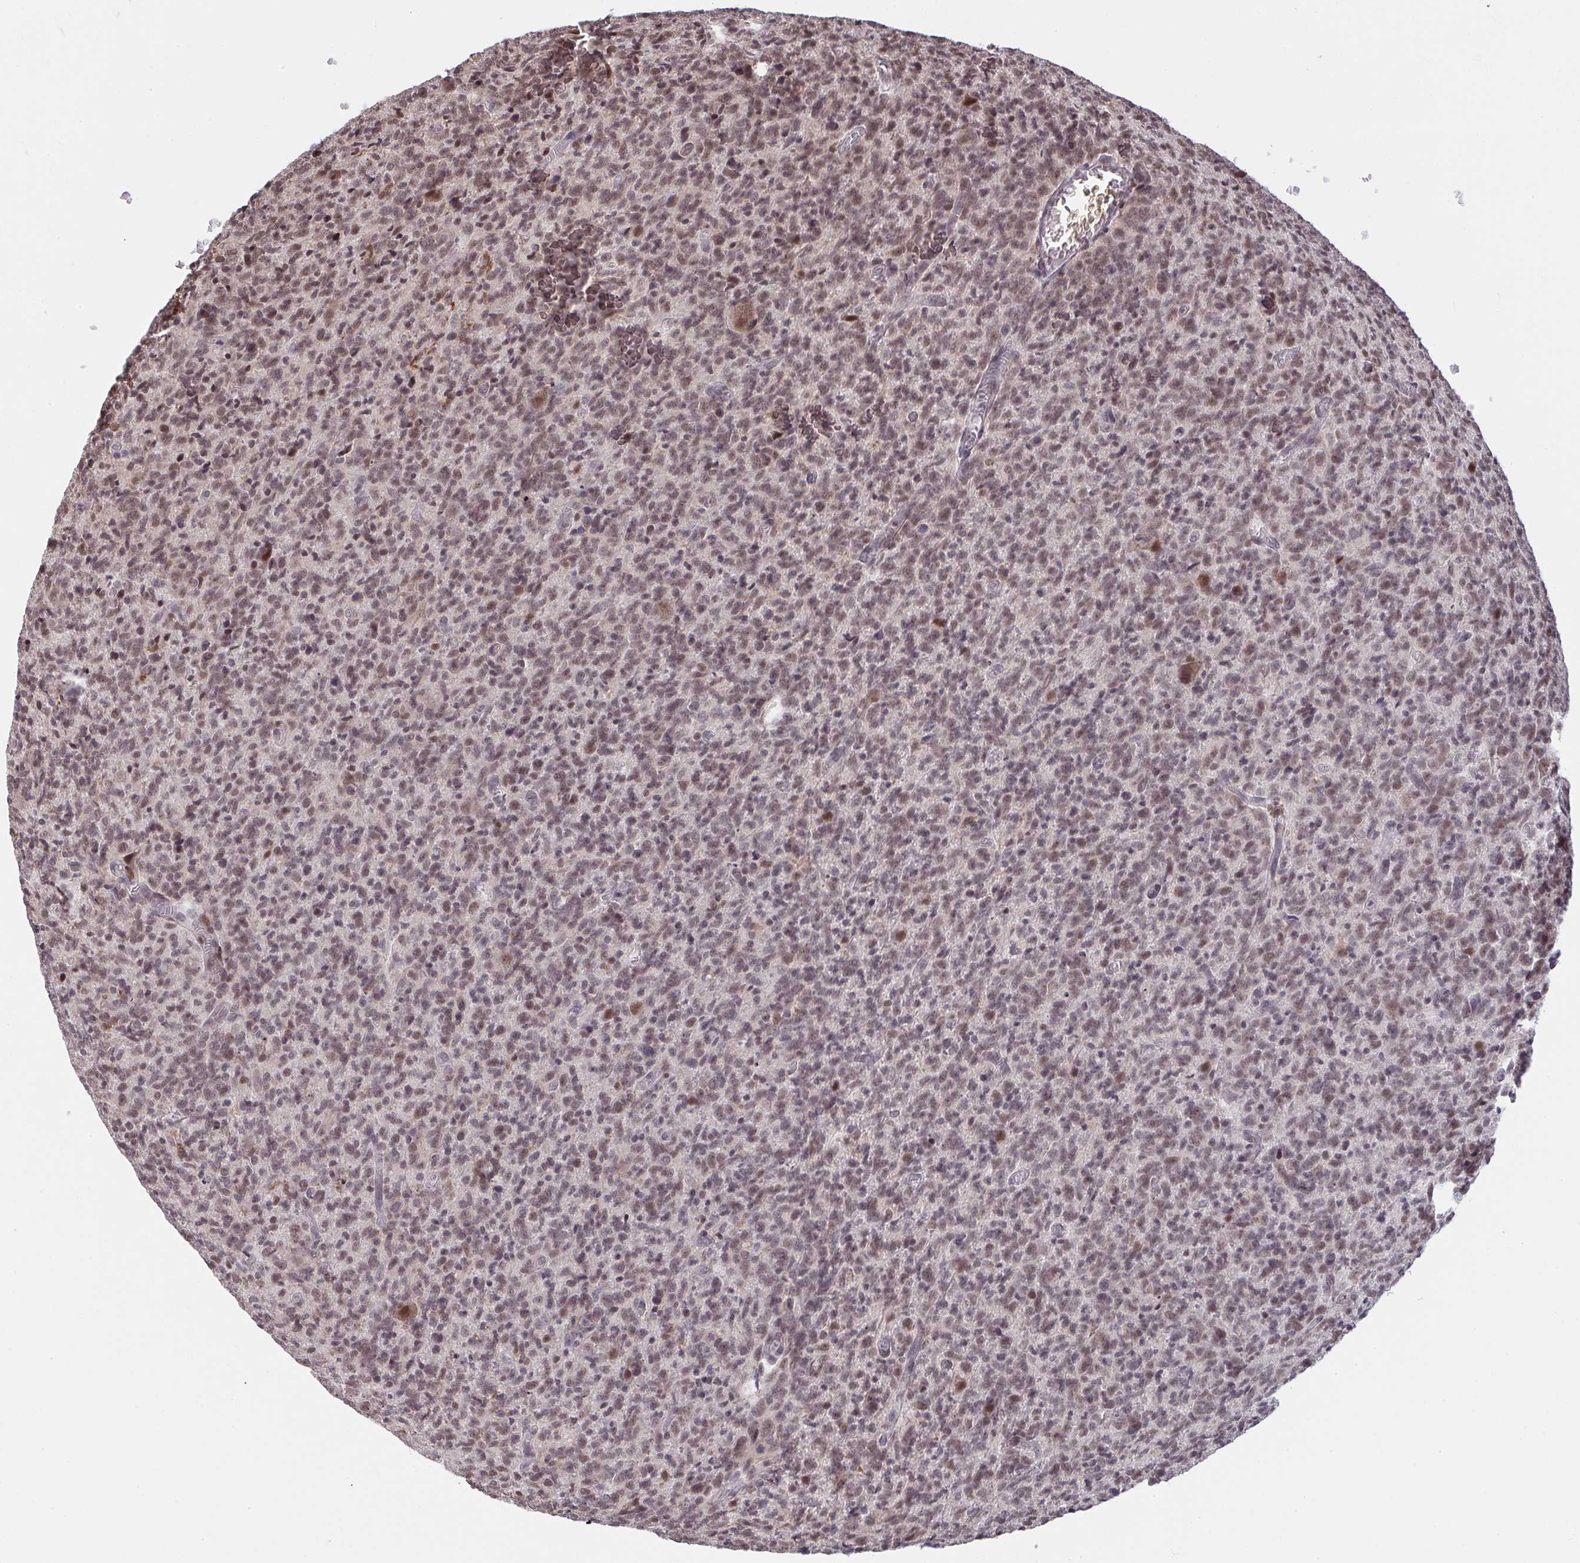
{"staining": {"intensity": "moderate", "quantity": "25%-75%", "location": "nuclear"}, "tissue": "glioma", "cell_type": "Tumor cells", "image_type": "cancer", "snomed": [{"axis": "morphology", "description": "Glioma, malignant, High grade"}, {"axis": "topography", "description": "Brain"}], "caption": "Glioma tissue demonstrates moderate nuclear staining in about 25%-75% of tumor cells, visualized by immunohistochemistry.", "gene": "SAP30", "patient": {"sex": "male", "age": 76}}